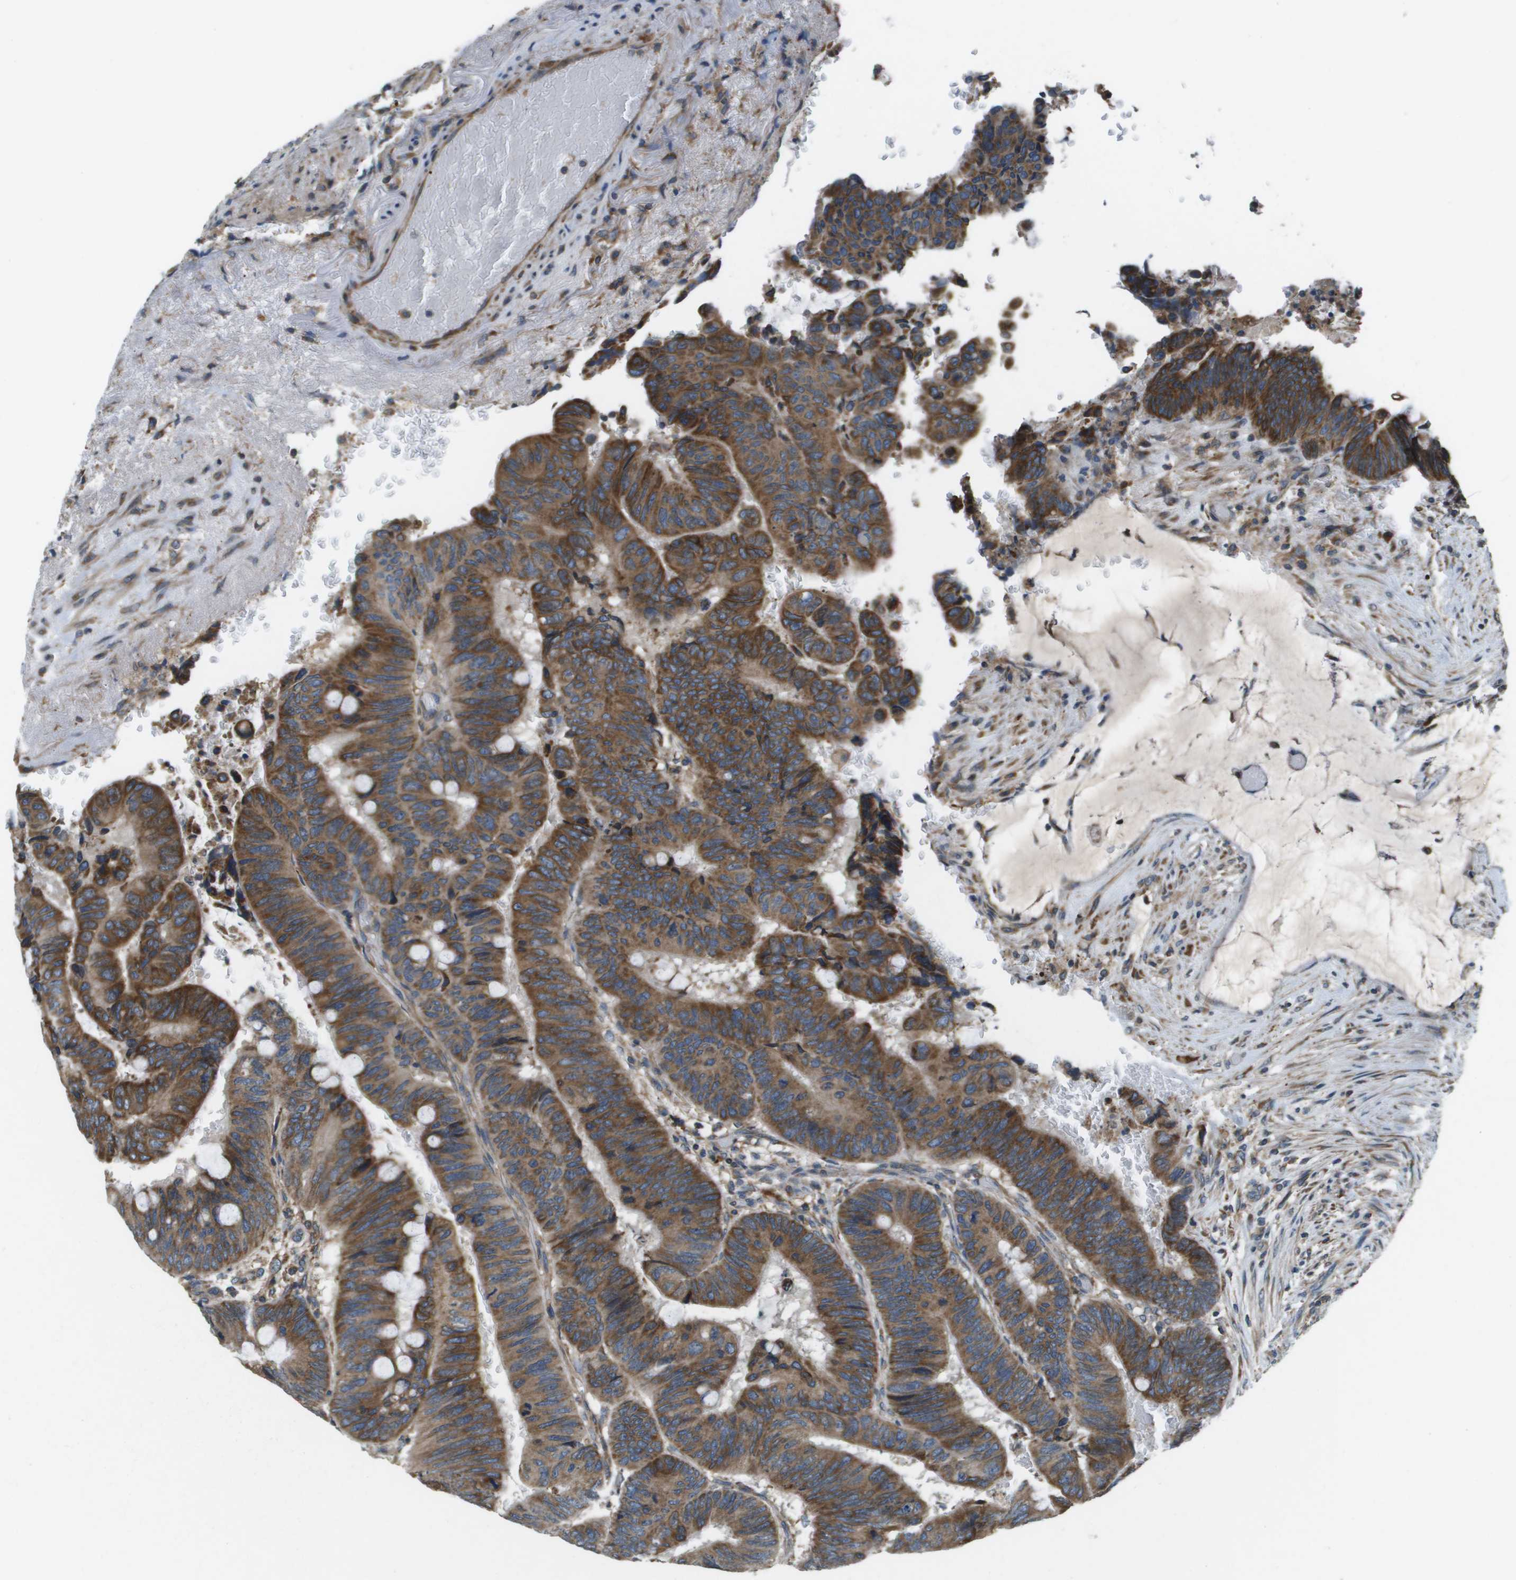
{"staining": {"intensity": "strong", "quantity": ">75%", "location": "cytoplasmic/membranous"}, "tissue": "colorectal cancer", "cell_type": "Tumor cells", "image_type": "cancer", "snomed": [{"axis": "morphology", "description": "Normal tissue, NOS"}, {"axis": "morphology", "description": "Adenocarcinoma, NOS"}, {"axis": "topography", "description": "Rectum"}], "caption": "Immunohistochemistry image of colorectal cancer (adenocarcinoma) stained for a protein (brown), which shows high levels of strong cytoplasmic/membranous staining in about >75% of tumor cells.", "gene": "SAMSN1", "patient": {"sex": "male", "age": 92}}